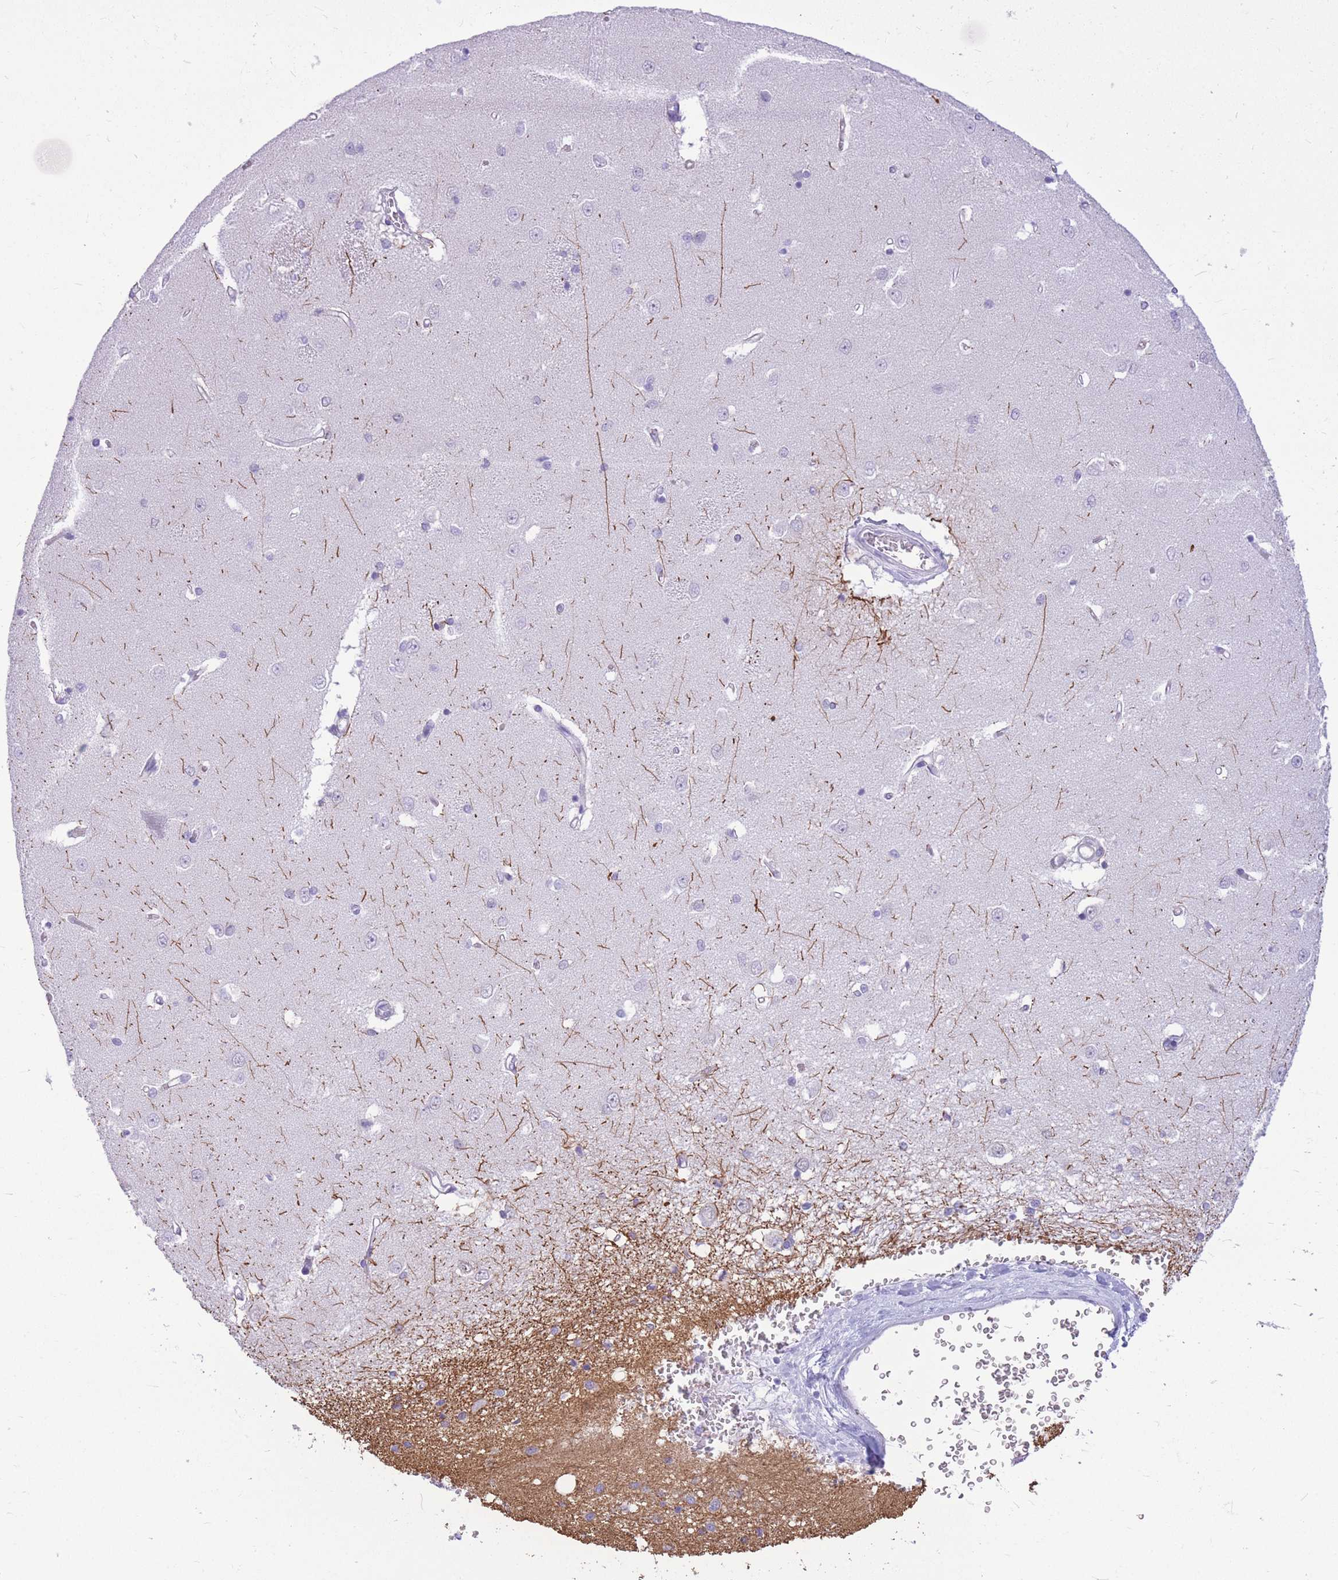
{"staining": {"intensity": "strong", "quantity": "<25%", "location": "cytoplasmic/membranous"}, "tissue": "caudate", "cell_type": "Glial cells", "image_type": "normal", "snomed": [{"axis": "morphology", "description": "Normal tissue, NOS"}, {"axis": "topography", "description": "Lateral ventricle wall"}], "caption": "Strong cytoplasmic/membranous positivity is seen in about <25% of glial cells in normal caudate.", "gene": "ZNF311", "patient": {"sex": "male", "age": 37}}